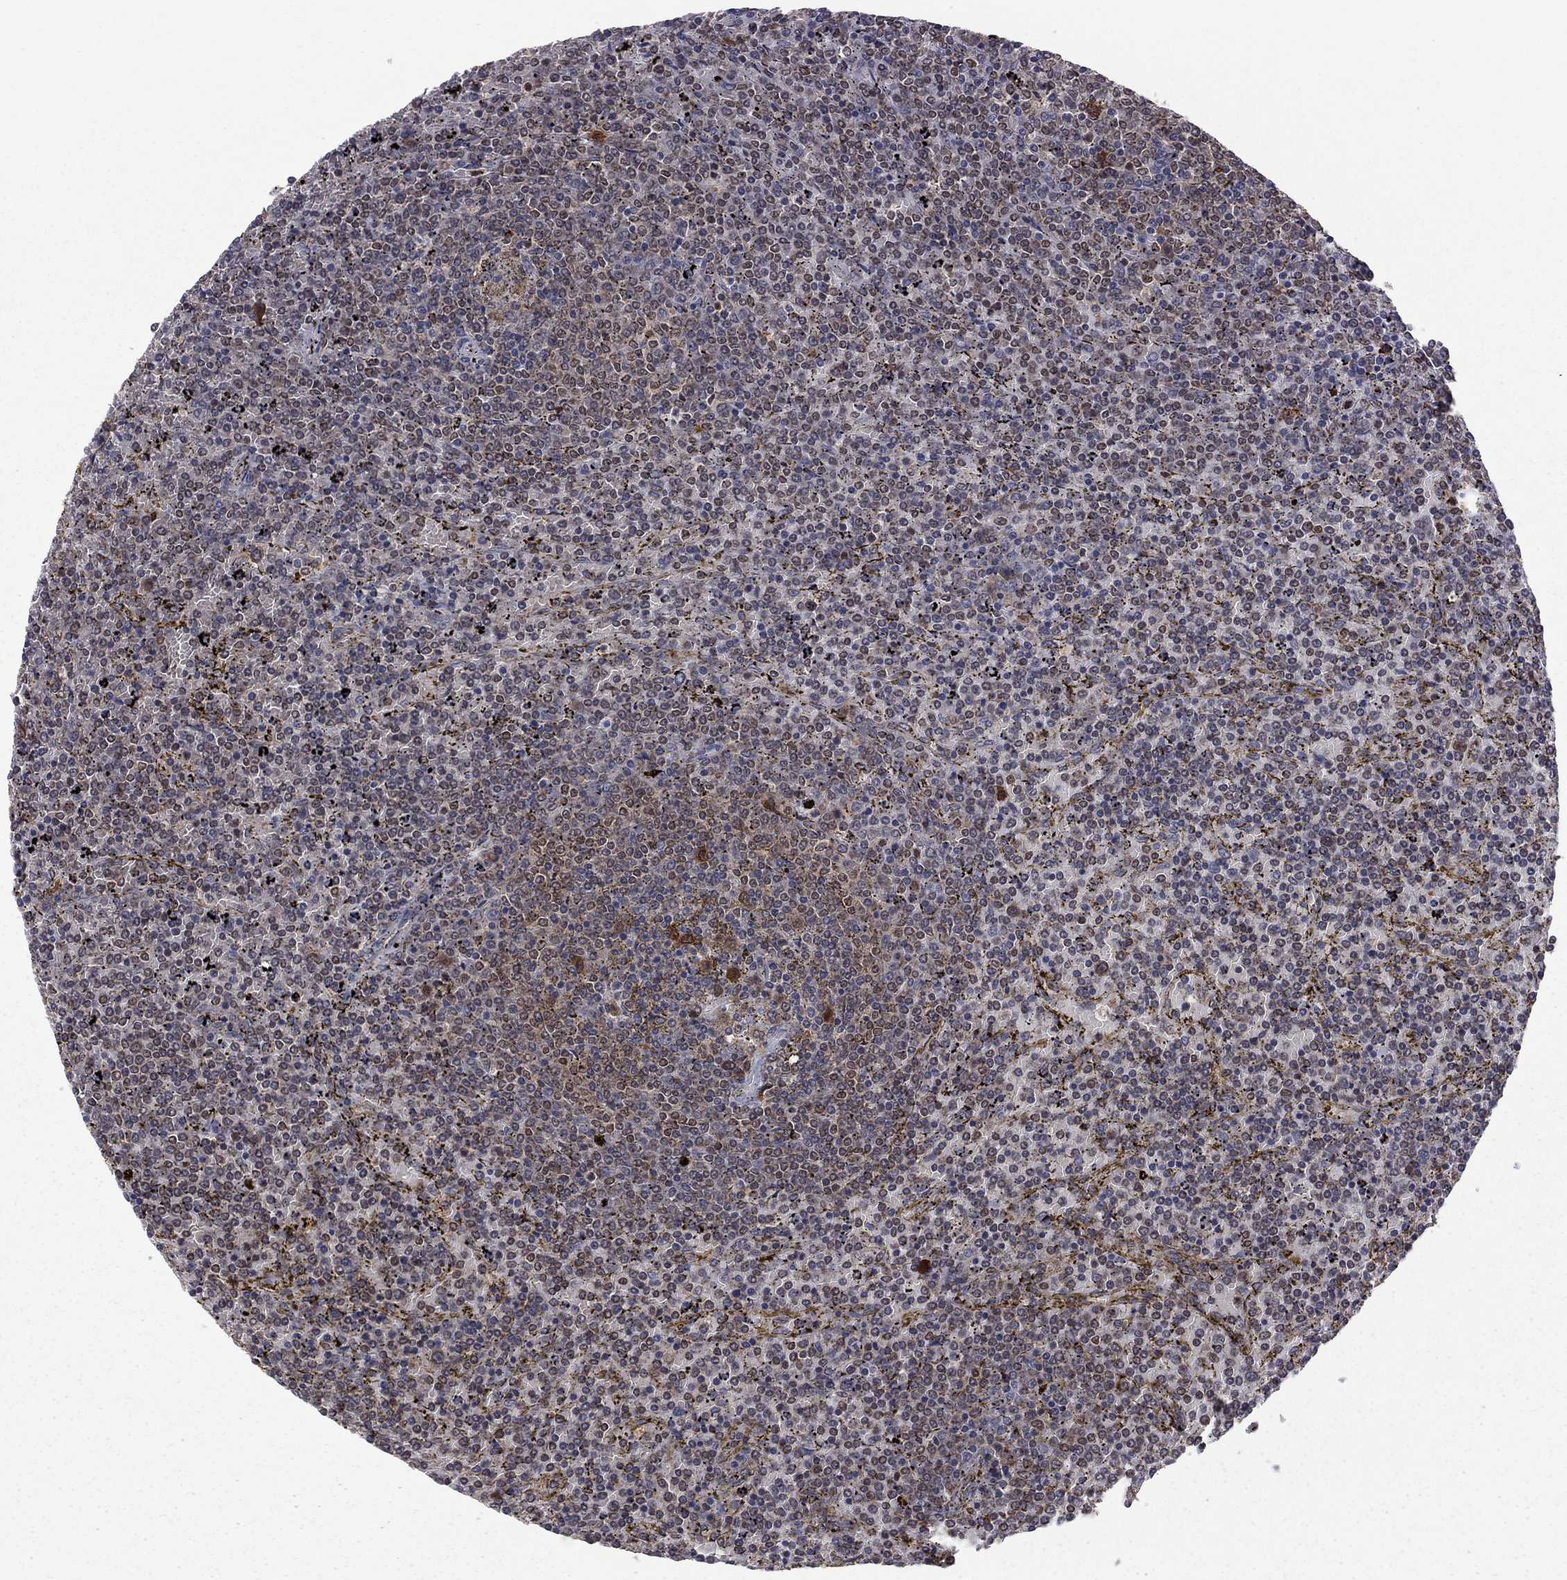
{"staining": {"intensity": "negative", "quantity": "none", "location": "none"}, "tissue": "lymphoma", "cell_type": "Tumor cells", "image_type": "cancer", "snomed": [{"axis": "morphology", "description": "Malignant lymphoma, non-Hodgkin's type, Low grade"}, {"axis": "topography", "description": "Spleen"}], "caption": "Human lymphoma stained for a protein using IHC exhibits no staining in tumor cells.", "gene": "GPAA1", "patient": {"sex": "female", "age": 77}}